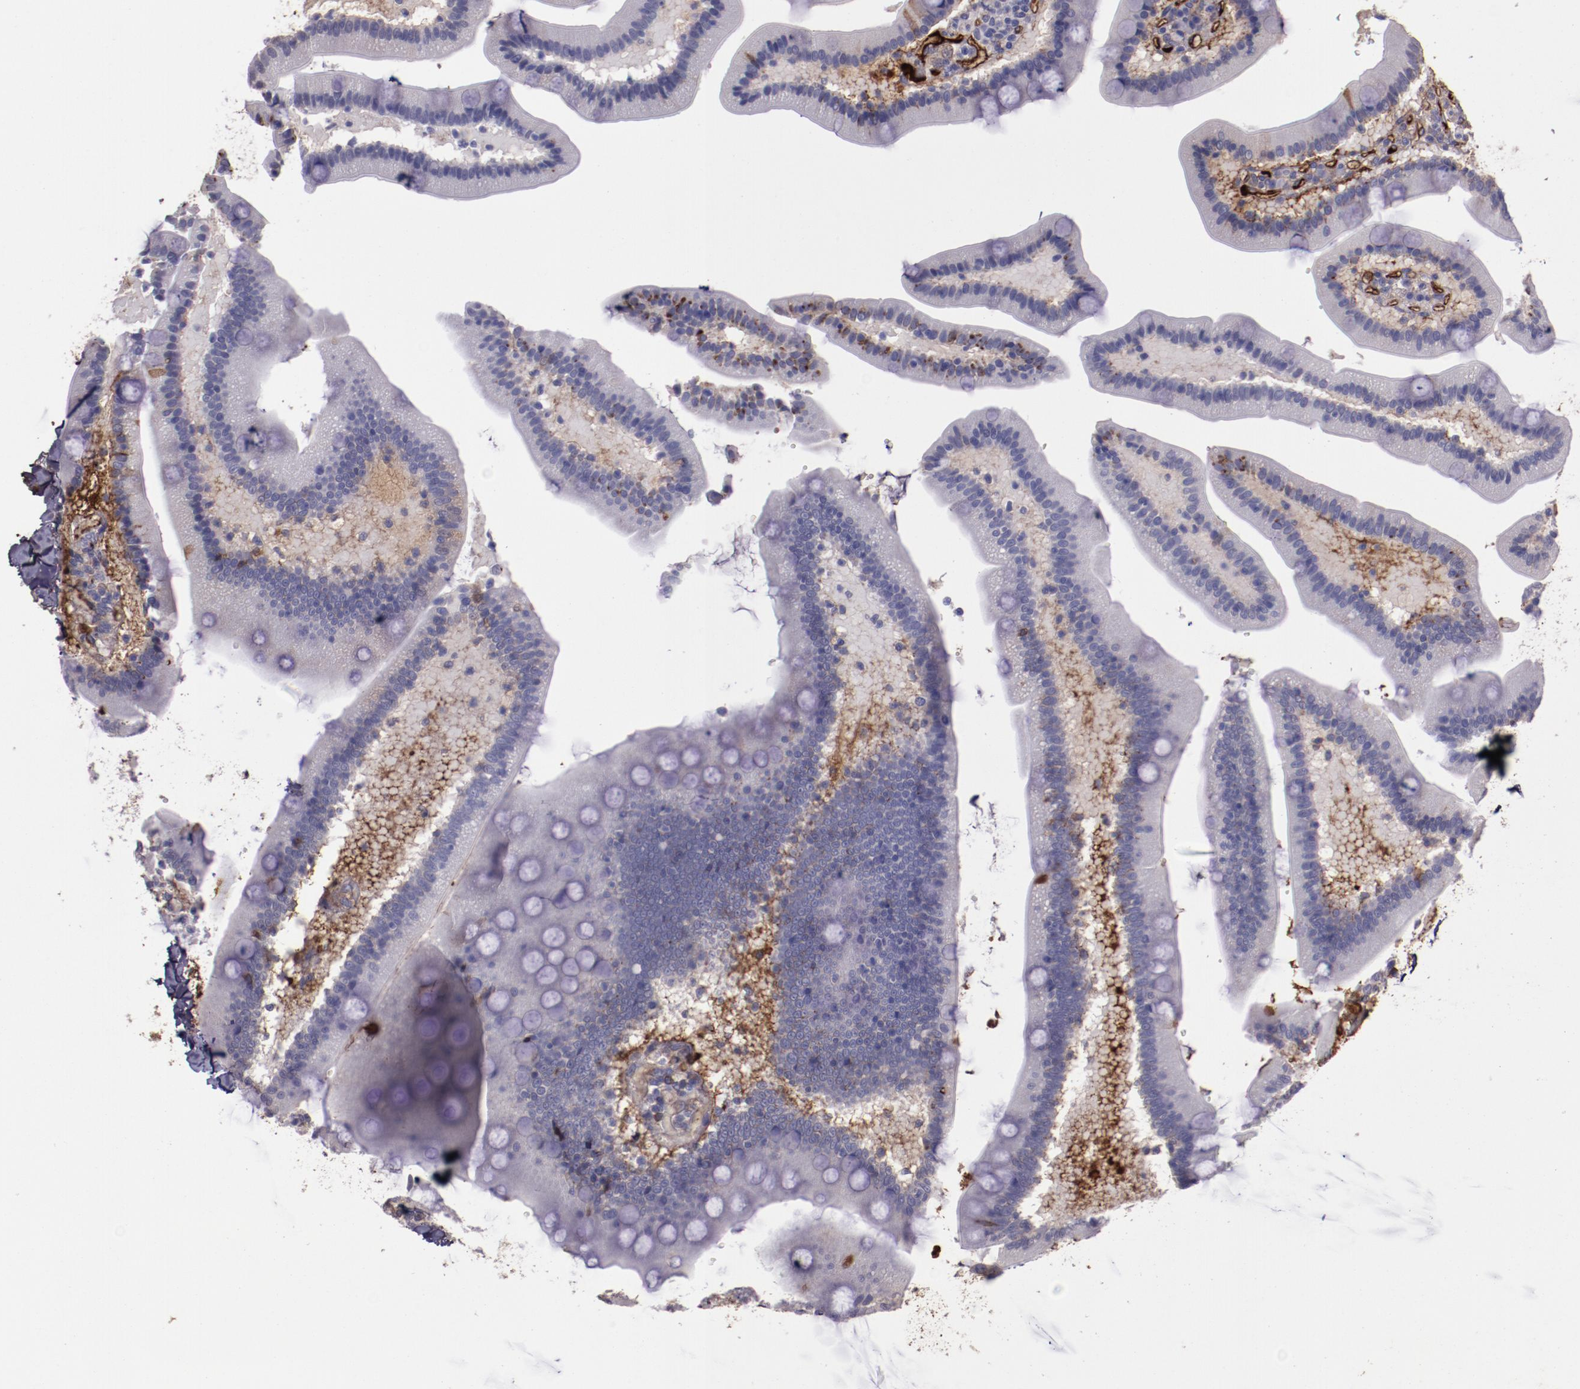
{"staining": {"intensity": "negative", "quantity": "none", "location": "none"}, "tissue": "duodenum", "cell_type": "Glandular cells", "image_type": "normal", "snomed": [{"axis": "morphology", "description": "Normal tissue, NOS"}, {"axis": "topography", "description": "Duodenum"}], "caption": "Glandular cells show no significant protein positivity in benign duodenum. The staining was performed using DAB (3,3'-diaminobenzidine) to visualize the protein expression in brown, while the nuclei were stained in blue with hematoxylin (Magnification: 20x).", "gene": "A2M", "patient": {"sex": "male", "age": 66}}